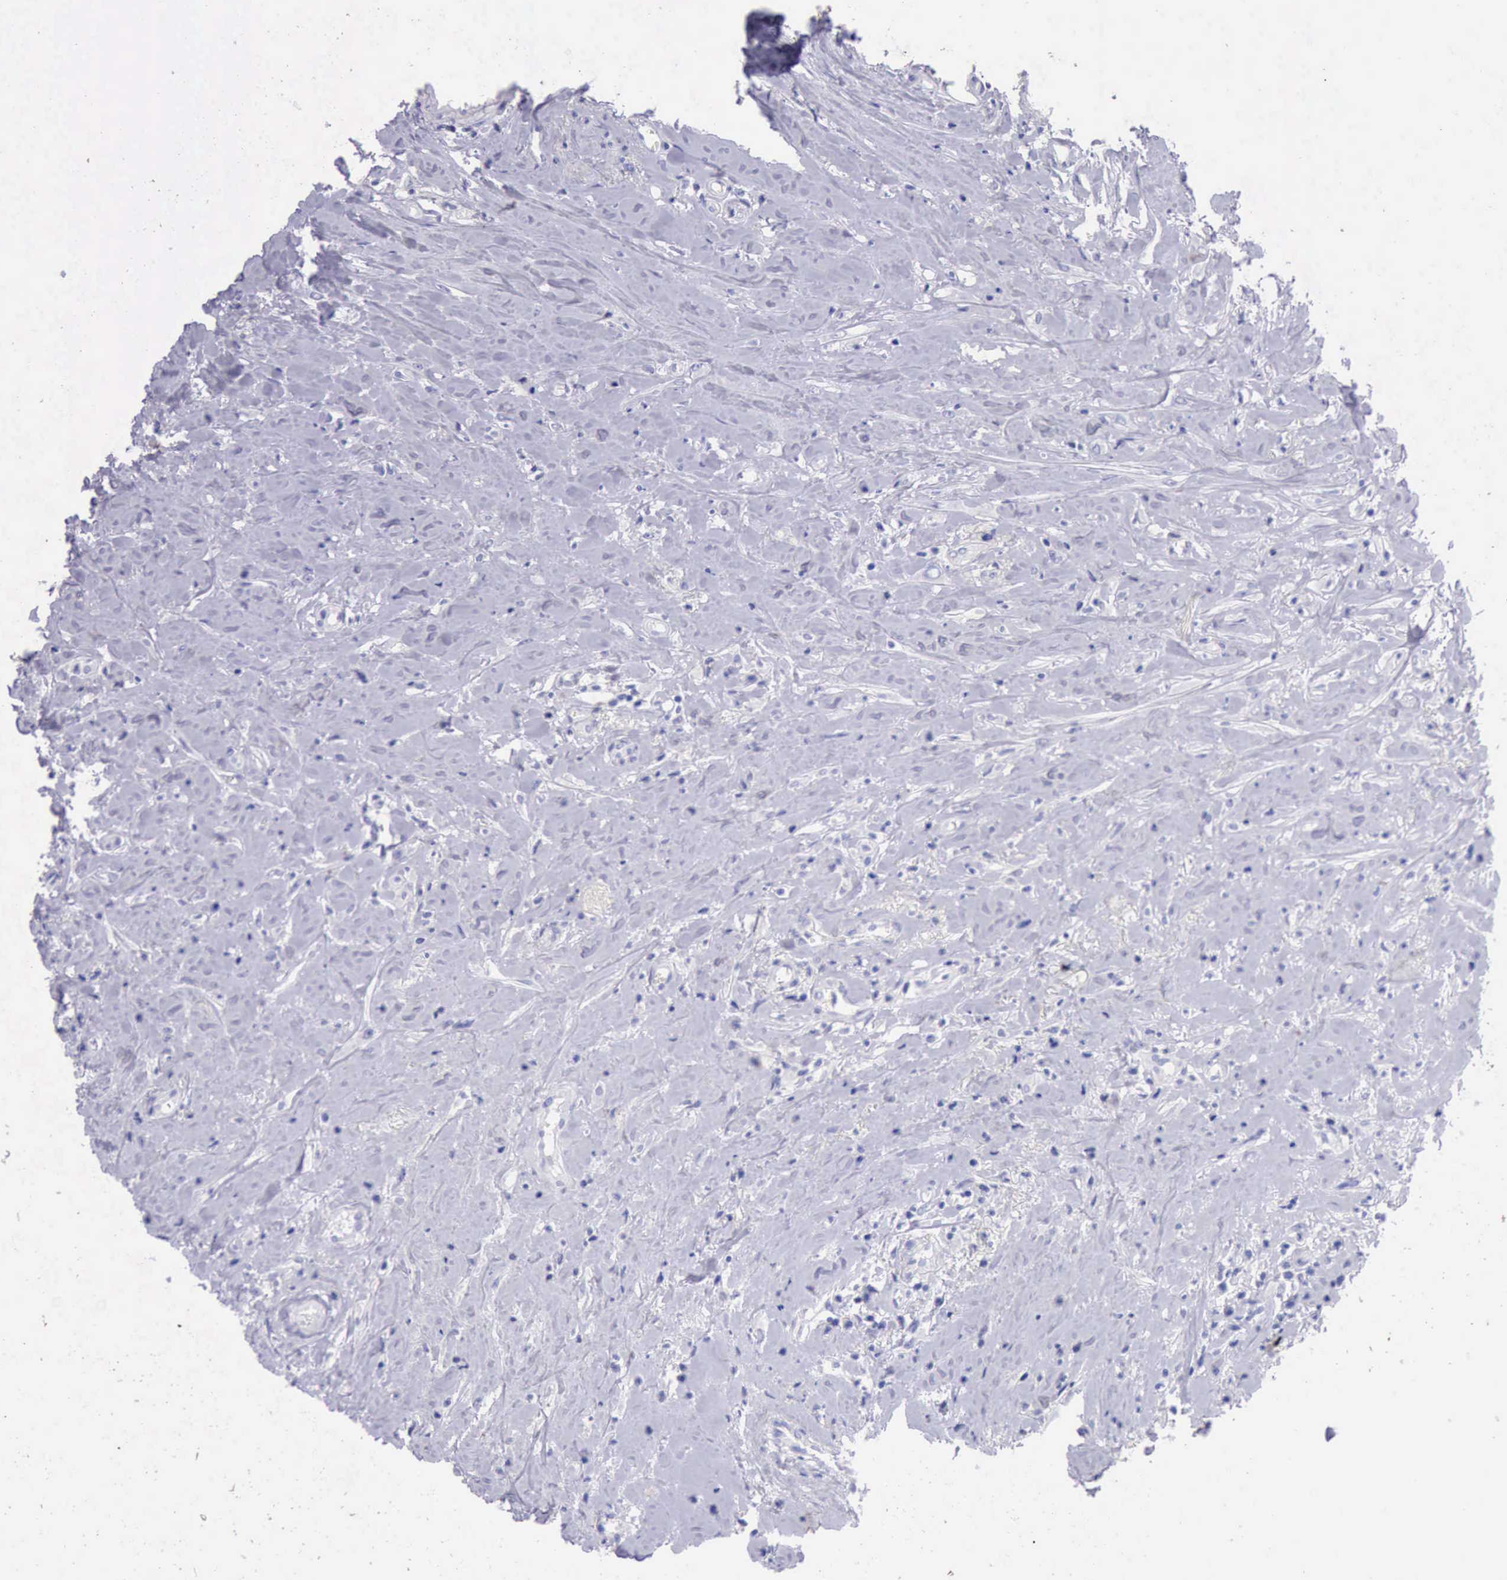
{"staining": {"intensity": "negative", "quantity": "none", "location": "none"}, "tissue": "head and neck cancer", "cell_type": "Tumor cells", "image_type": "cancer", "snomed": [{"axis": "morphology", "description": "Squamous cell carcinoma, NOS"}, {"axis": "topography", "description": "Oral tissue"}, {"axis": "topography", "description": "Head-Neck"}], "caption": "High magnification brightfield microscopy of head and neck cancer (squamous cell carcinoma) stained with DAB (brown) and counterstained with hematoxylin (blue): tumor cells show no significant staining.", "gene": "KRT8", "patient": {"sex": "female", "age": 82}}